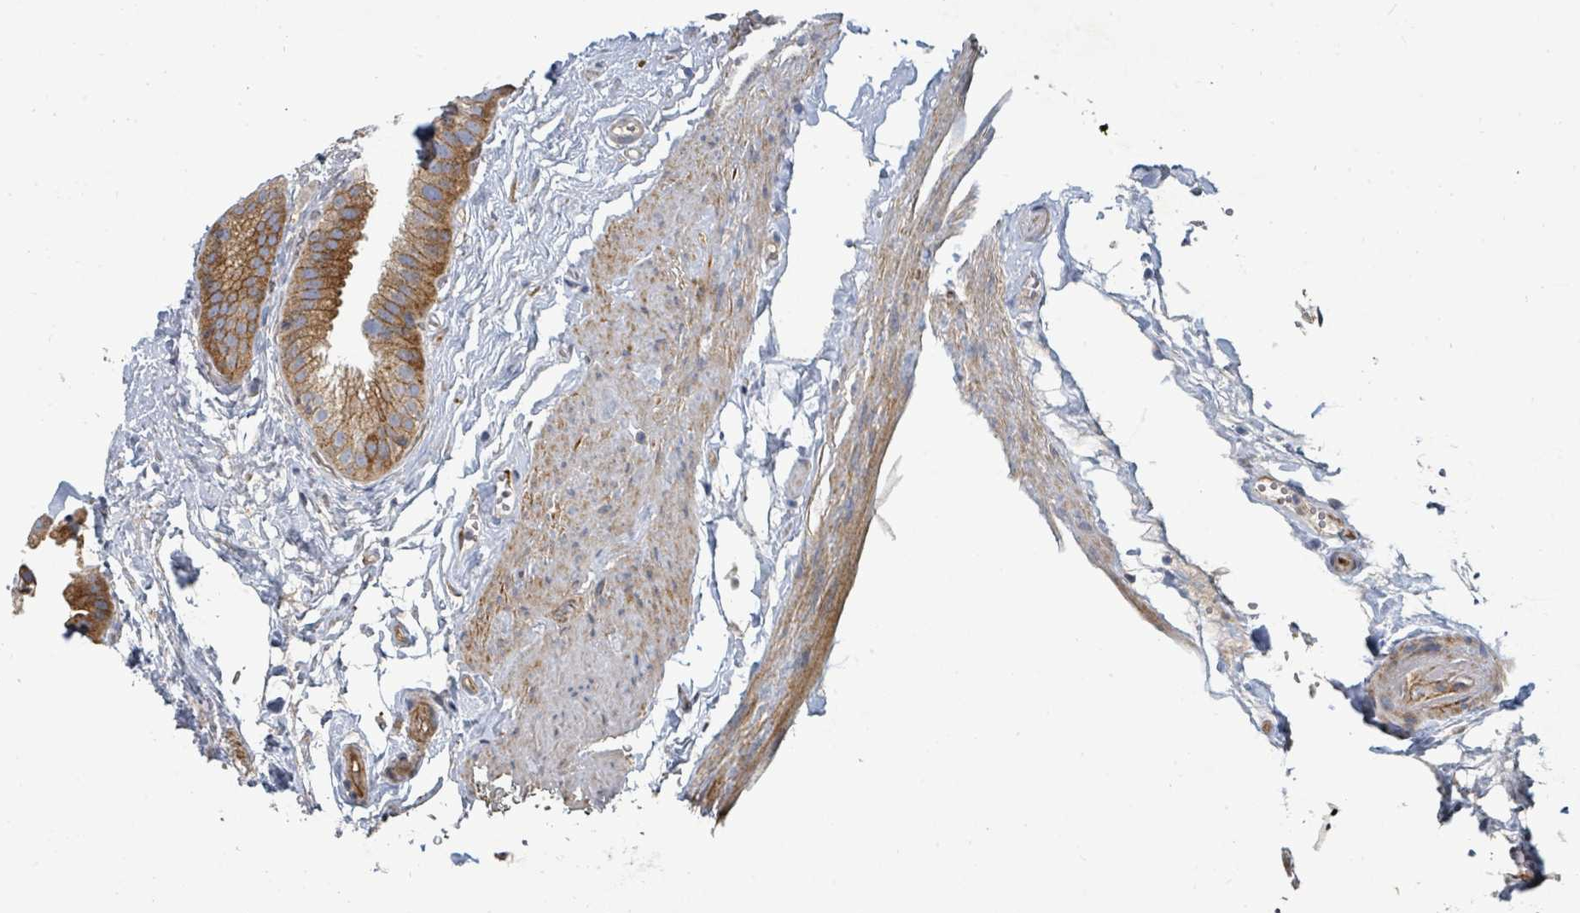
{"staining": {"intensity": "moderate", "quantity": ">75%", "location": "cytoplasmic/membranous"}, "tissue": "gallbladder", "cell_type": "Glandular cells", "image_type": "normal", "snomed": [{"axis": "morphology", "description": "Normal tissue, NOS"}, {"axis": "topography", "description": "Gallbladder"}], "caption": "Immunohistochemical staining of unremarkable gallbladder displays medium levels of moderate cytoplasmic/membranous staining in about >75% of glandular cells.", "gene": "IFIT1", "patient": {"sex": "female", "age": 61}}